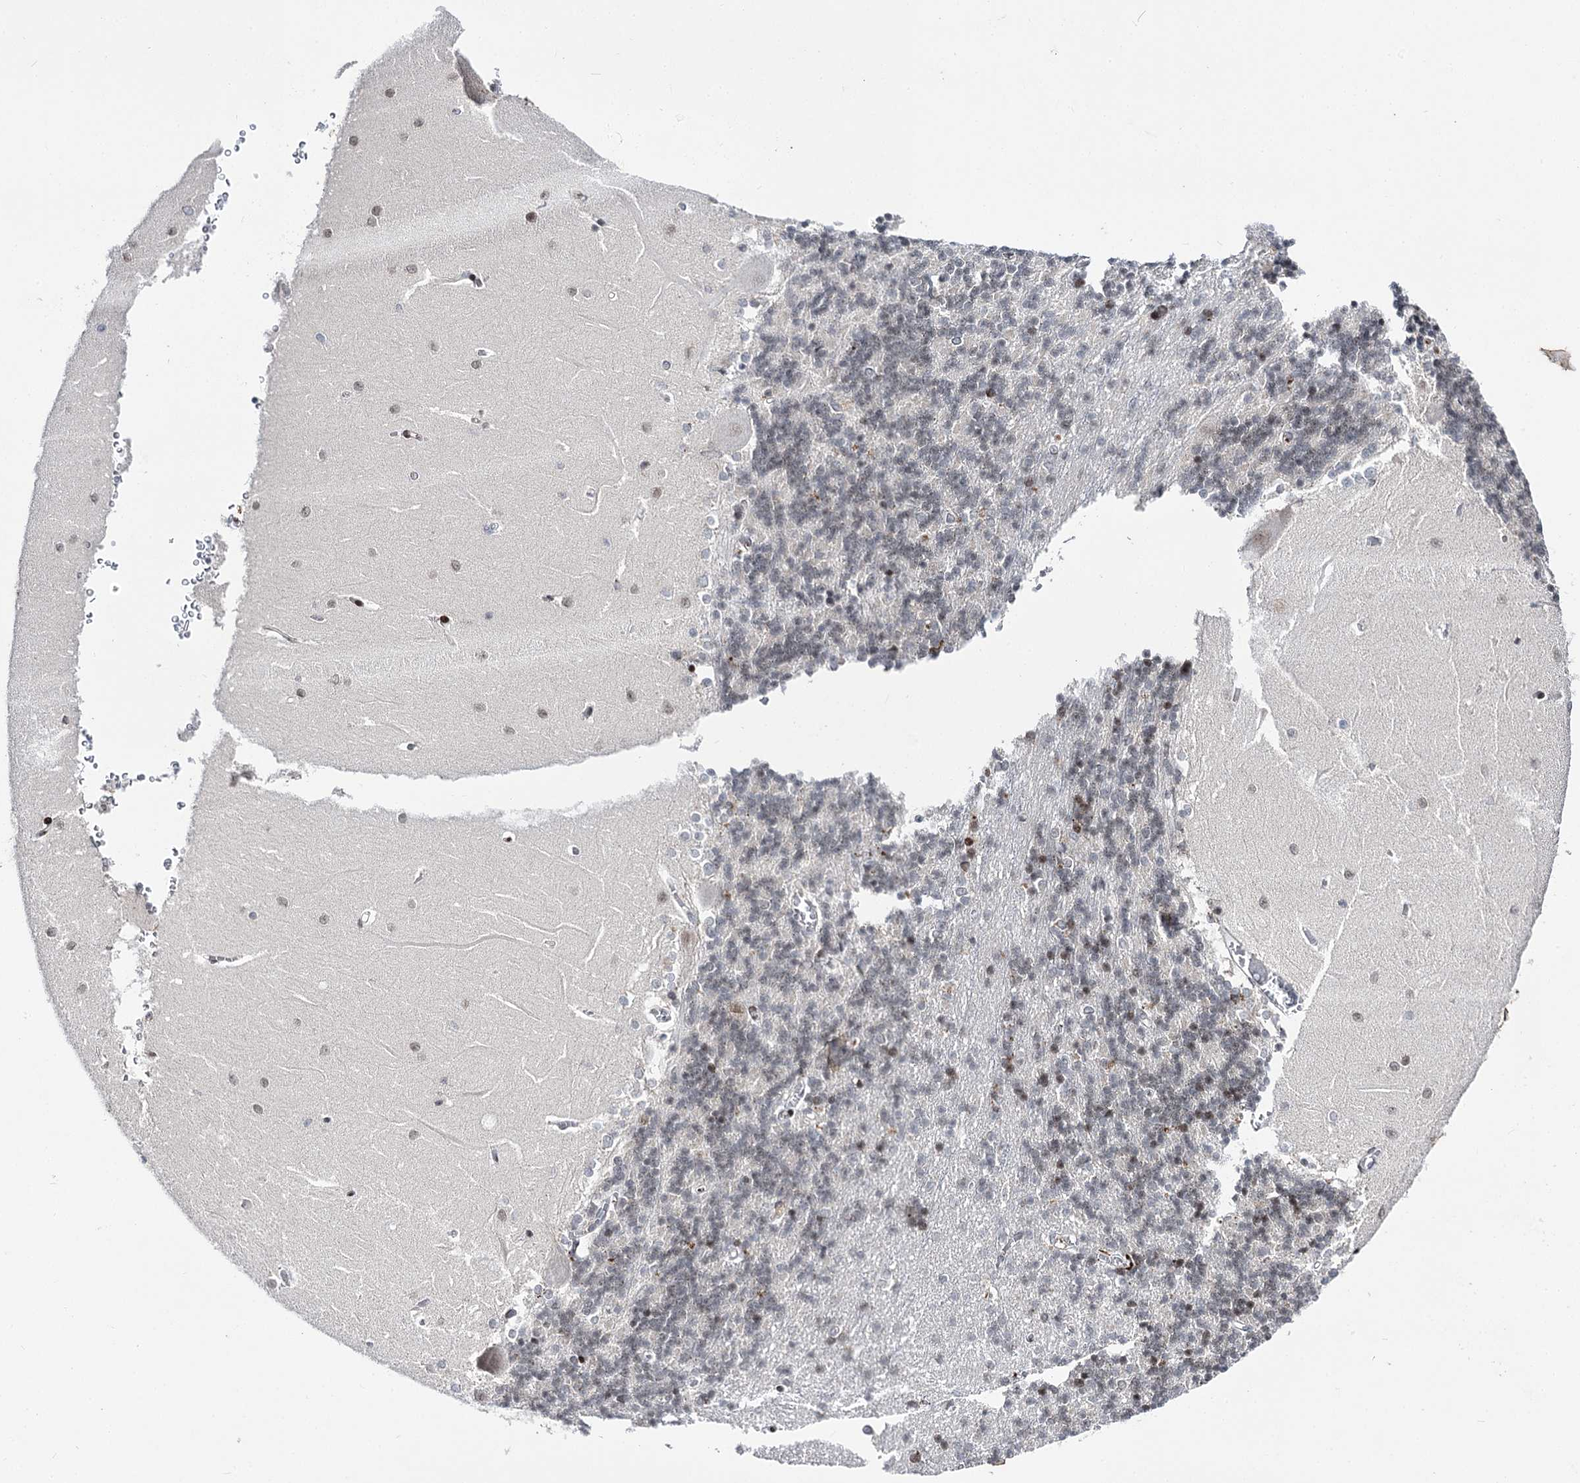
{"staining": {"intensity": "moderate", "quantity": "<25%", "location": "nuclear"}, "tissue": "cerebellum", "cell_type": "Cells in granular layer", "image_type": "normal", "snomed": [{"axis": "morphology", "description": "Normal tissue, NOS"}, {"axis": "topography", "description": "Cerebellum"}], "caption": "Moderate nuclear expression is identified in approximately <25% of cells in granular layer in unremarkable cerebellum.", "gene": "ITFG2", "patient": {"sex": "male", "age": 37}}